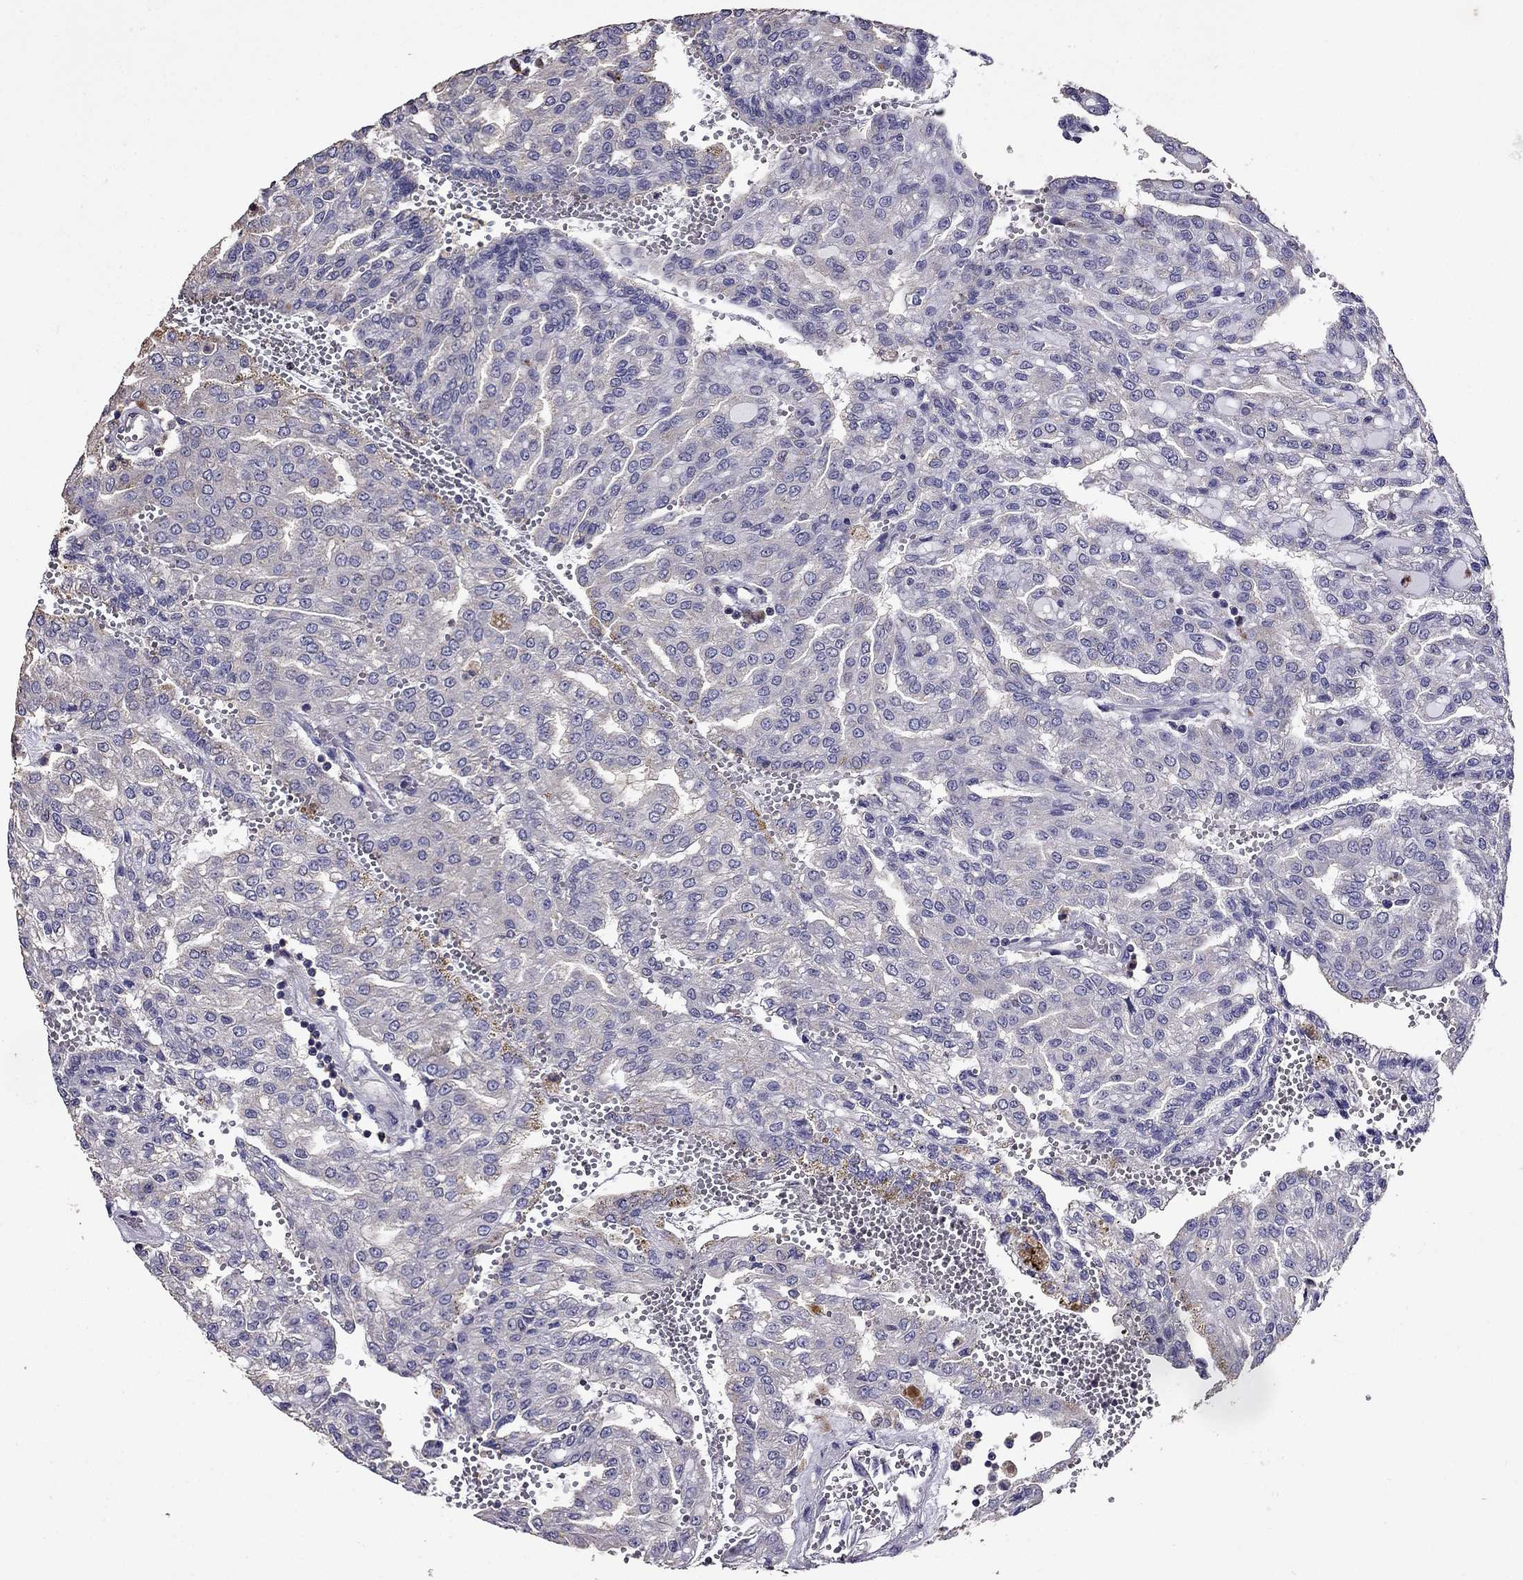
{"staining": {"intensity": "negative", "quantity": "none", "location": "none"}, "tissue": "renal cancer", "cell_type": "Tumor cells", "image_type": "cancer", "snomed": [{"axis": "morphology", "description": "Adenocarcinoma, NOS"}, {"axis": "topography", "description": "Kidney"}], "caption": "An image of adenocarcinoma (renal) stained for a protein demonstrates no brown staining in tumor cells. The staining was performed using DAB (3,3'-diaminobenzidine) to visualize the protein expression in brown, while the nuclei were stained in blue with hematoxylin (Magnification: 20x).", "gene": "NKX3-1", "patient": {"sex": "male", "age": 63}}